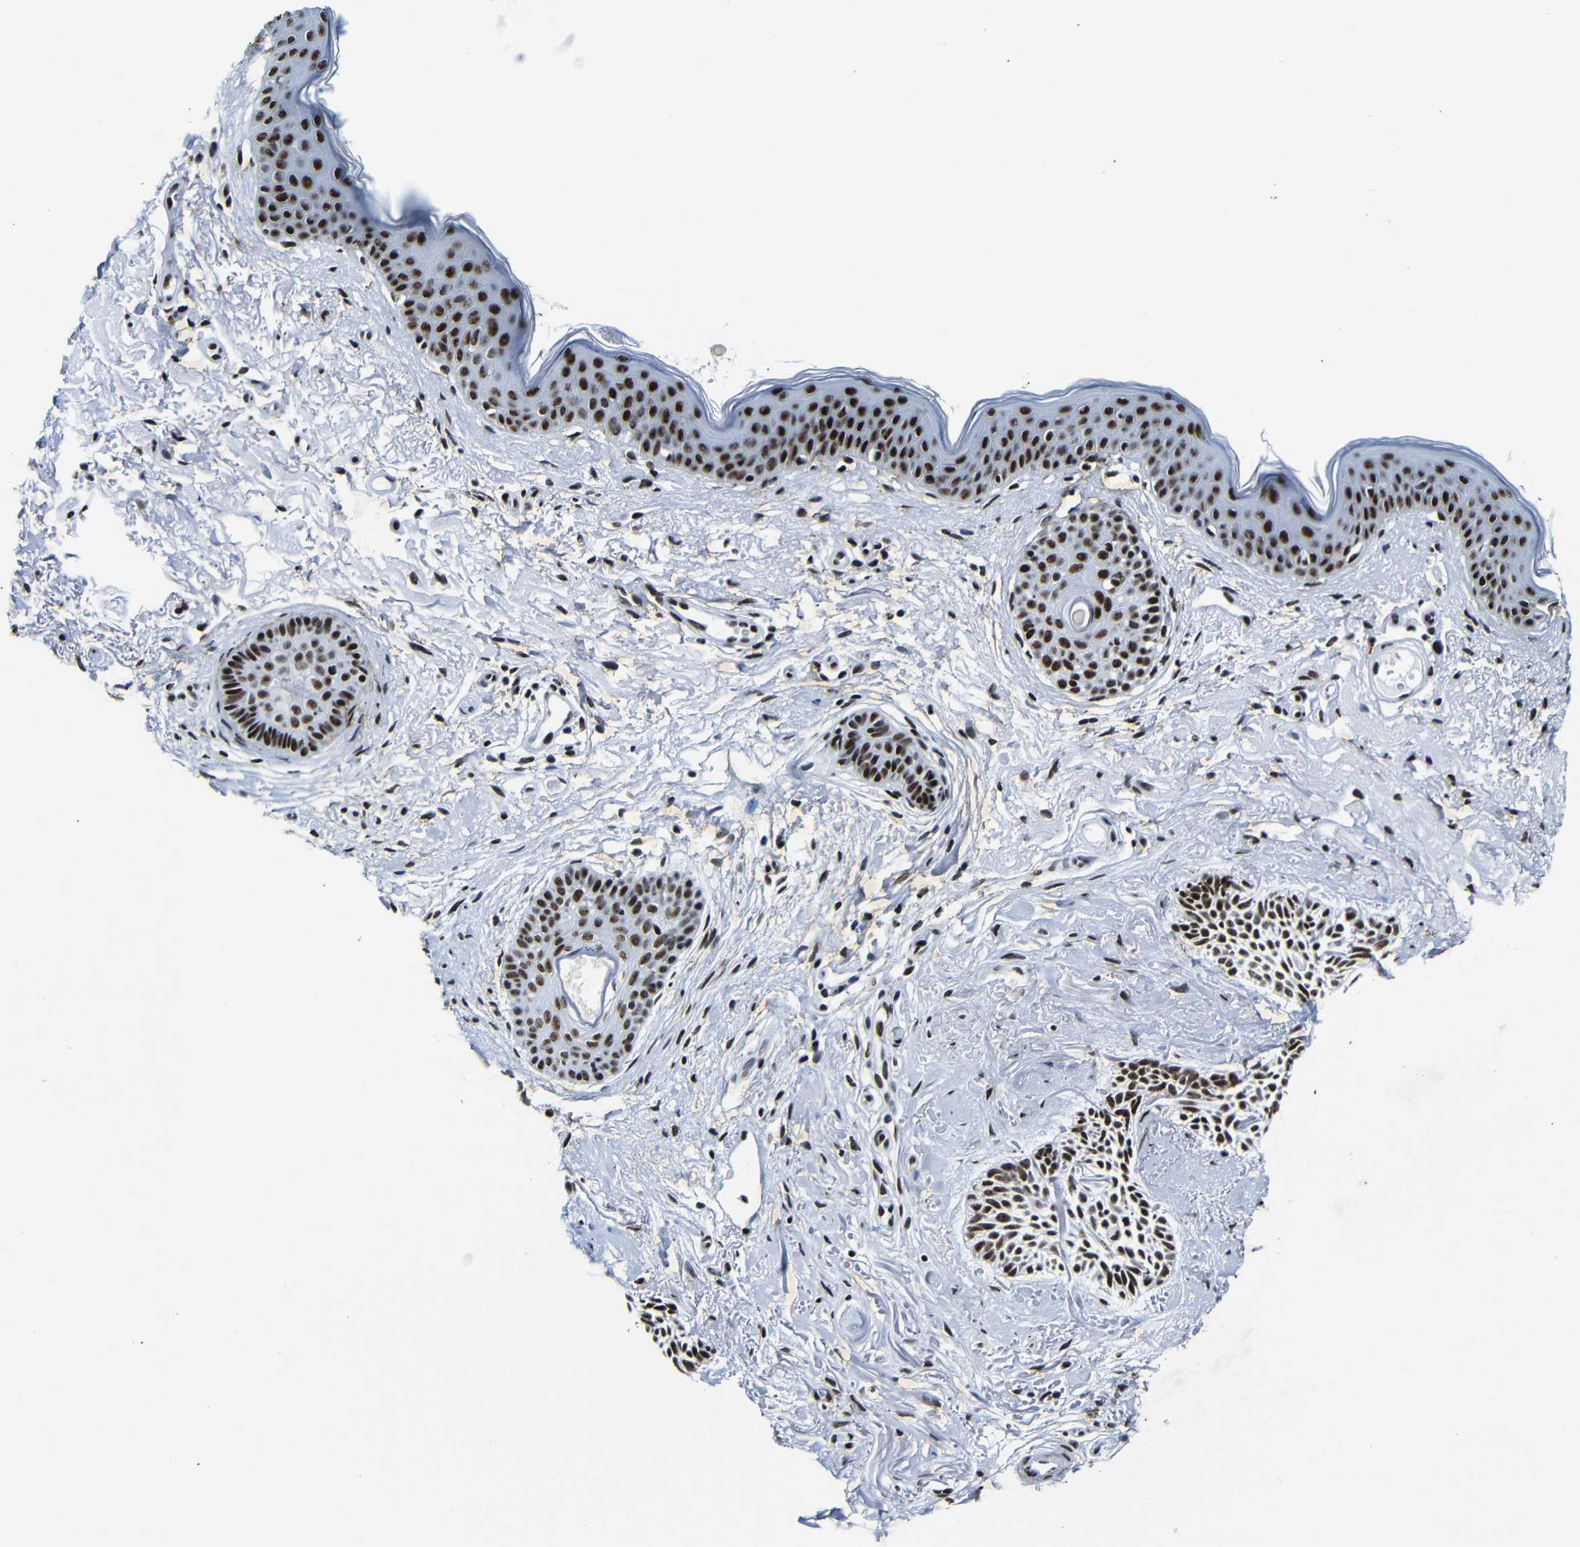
{"staining": {"intensity": "strong", "quantity": ">75%", "location": "nuclear"}, "tissue": "skin cancer", "cell_type": "Tumor cells", "image_type": "cancer", "snomed": [{"axis": "morphology", "description": "Normal tissue, NOS"}, {"axis": "morphology", "description": "Basal cell carcinoma"}, {"axis": "topography", "description": "Skin"}], "caption": "Protein staining of skin basal cell carcinoma tissue demonstrates strong nuclear positivity in approximately >75% of tumor cells.", "gene": "SRSF1", "patient": {"sex": "female", "age": 84}}